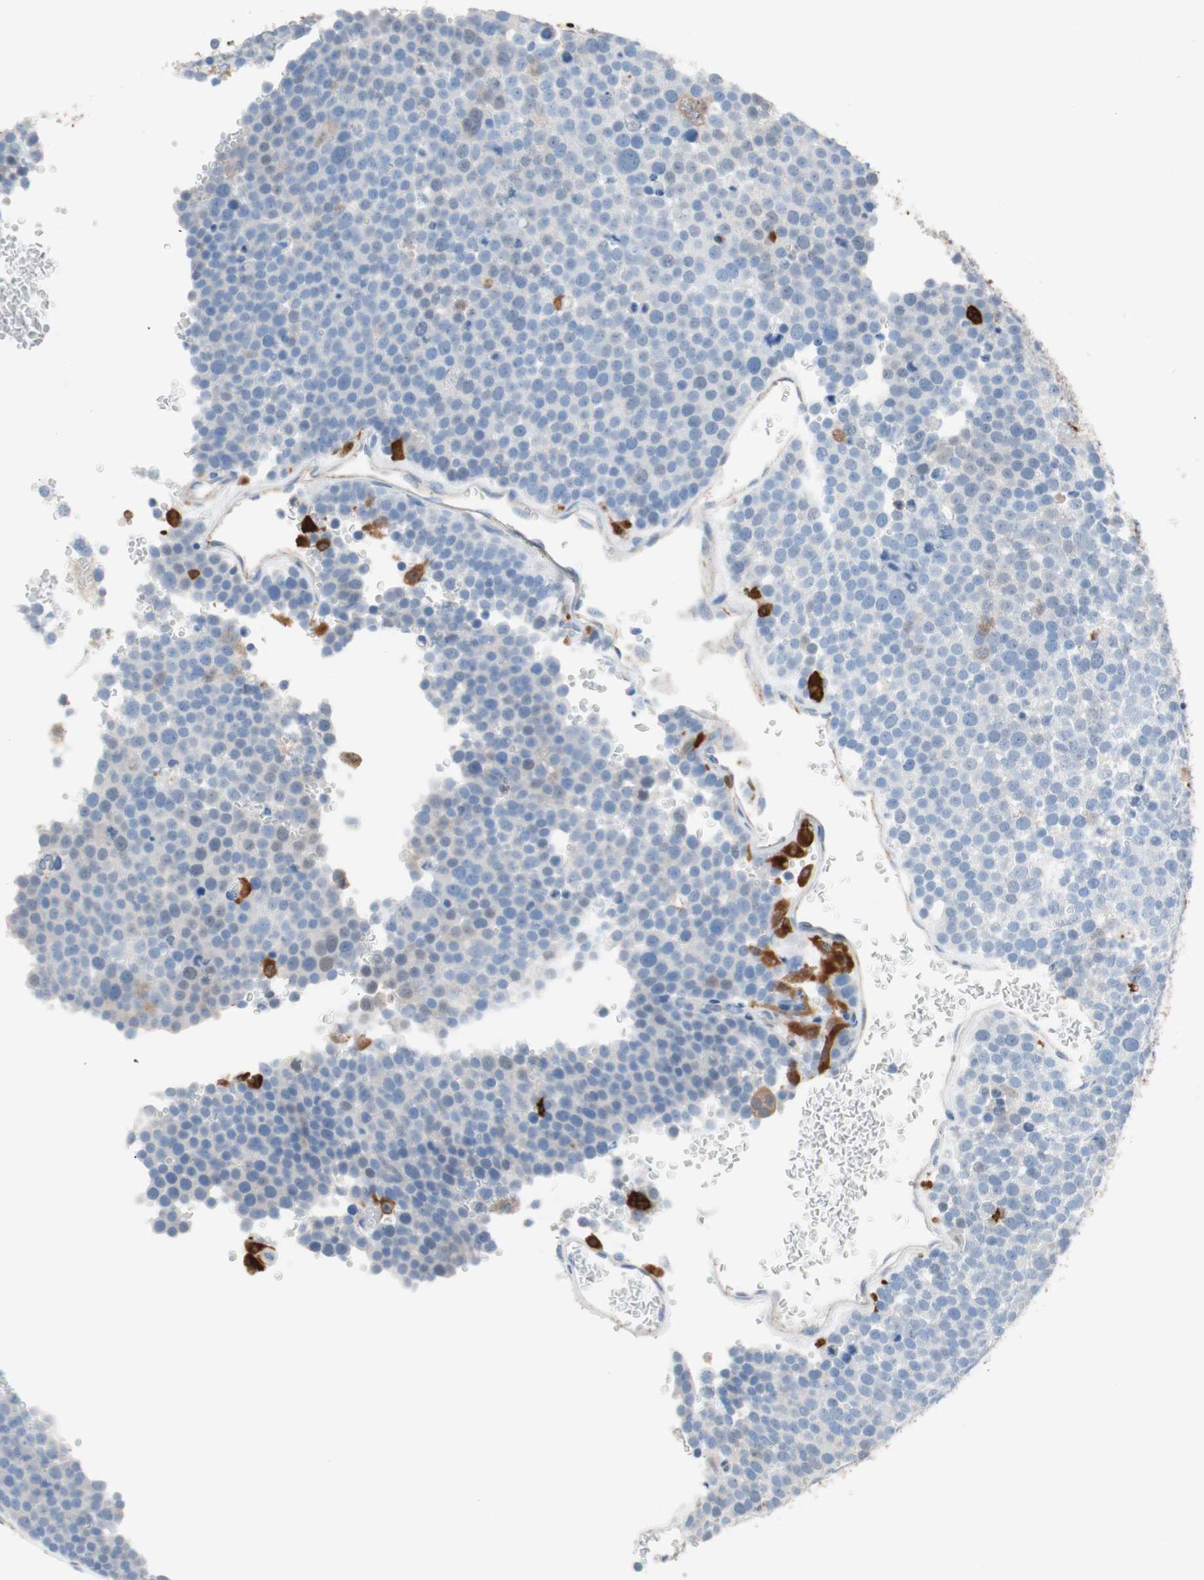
{"staining": {"intensity": "negative", "quantity": "none", "location": "none"}, "tissue": "testis cancer", "cell_type": "Tumor cells", "image_type": "cancer", "snomed": [{"axis": "morphology", "description": "Seminoma, NOS"}, {"axis": "topography", "description": "Testis"}], "caption": "IHC of human seminoma (testis) exhibits no positivity in tumor cells.", "gene": "GLUL", "patient": {"sex": "male", "age": 71}}